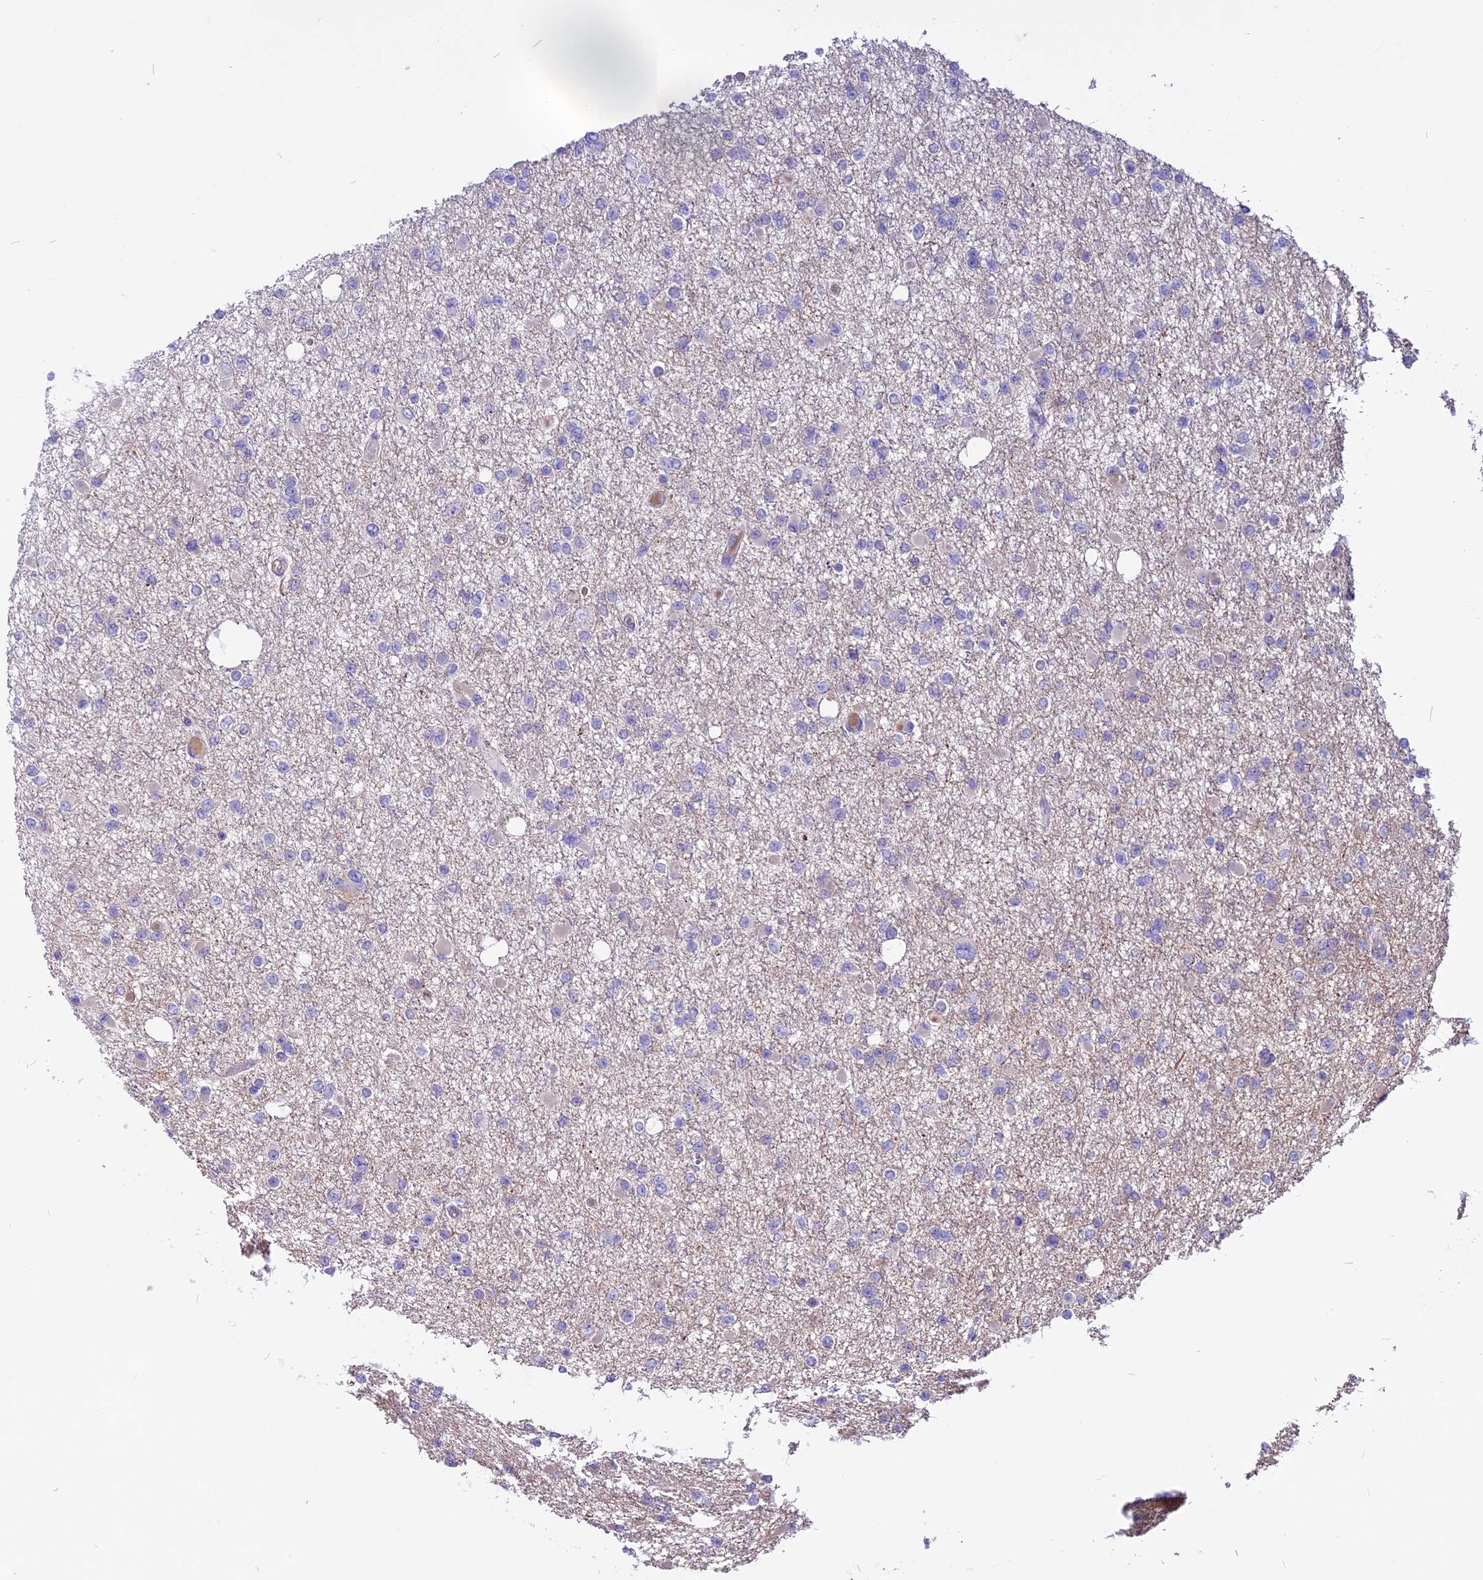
{"staining": {"intensity": "negative", "quantity": "none", "location": "none"}, "tissue": "glioma", "cell_type": "Tumor cells", "image_type": "cancer", "snomed": [{"axis": "morphology", "description": "Glioma, malignant, Low grade"}, {"axis": "topography", "description": "Brain"}], "caption": "Immunohistochemistry (IHC) of human glioma exhibits no expression in tumor cells. The staining was performed using DAB to visualize the protein expression in brown, while the nuclei were stained in blue with hematoxylin (Magnification: 20x).", "gene": "ANO3", "patient": {"sex": "female", "age": 22}}